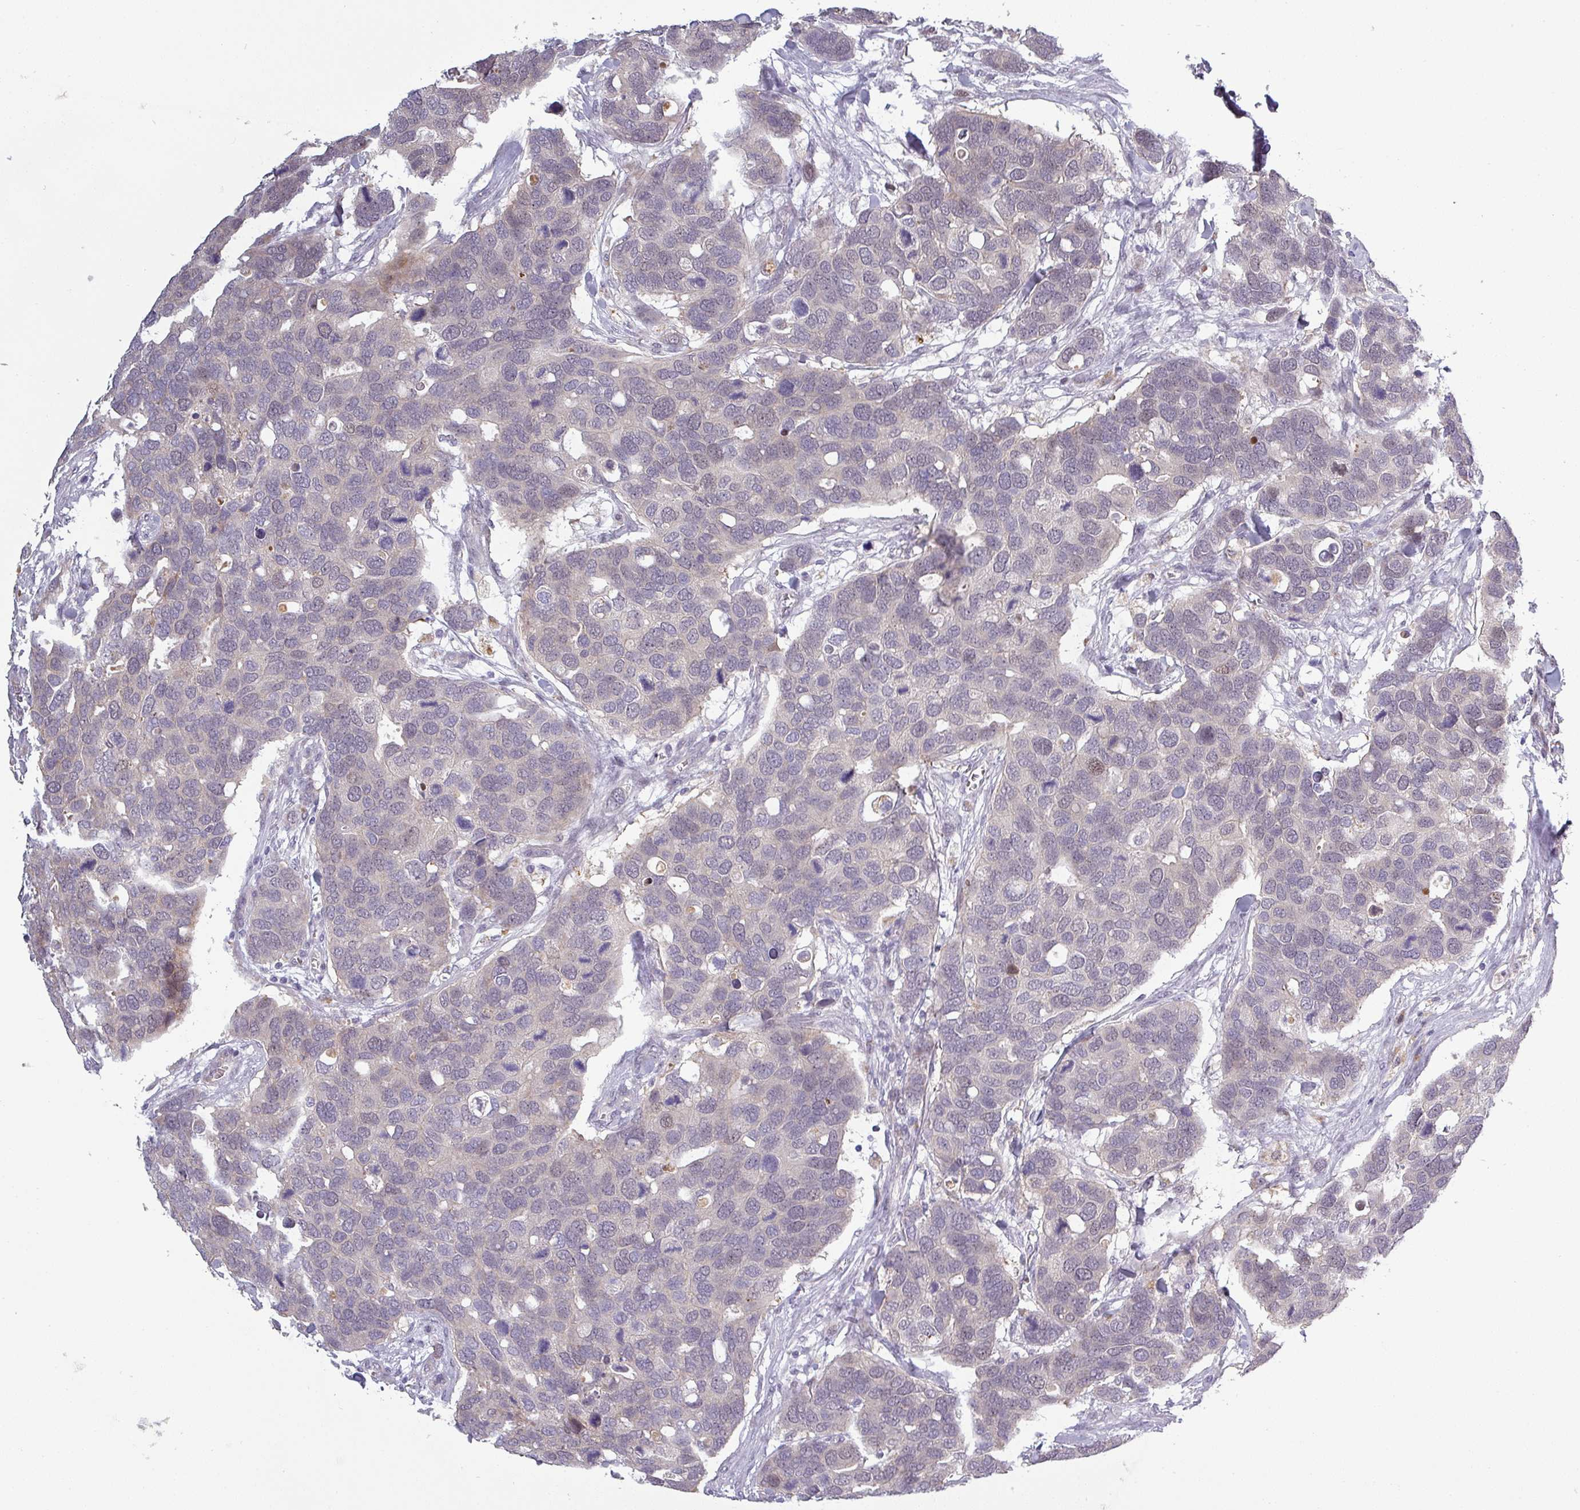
{"staining": {"intensity": "negative", "quantity": "none", "location": "none"}, "tissue": "breast cancer", "cell_type": "Tumor cells", "image_type": "cancer", "snomed": [{"axis": "morphology", "description": "Duct carcinoma"}, {"axis": "topography", "description": "Breast"}], "caption": "Tumor cells show no significant protein staining in breast cancer (intraductal carcinoma). Brightfield microscopy of IHC stained with DAB (brown) and hematoxylin (blue), captured at high magnification.", "gene": "C2orf16", "patient": {"sex": "female", "age": 83}}